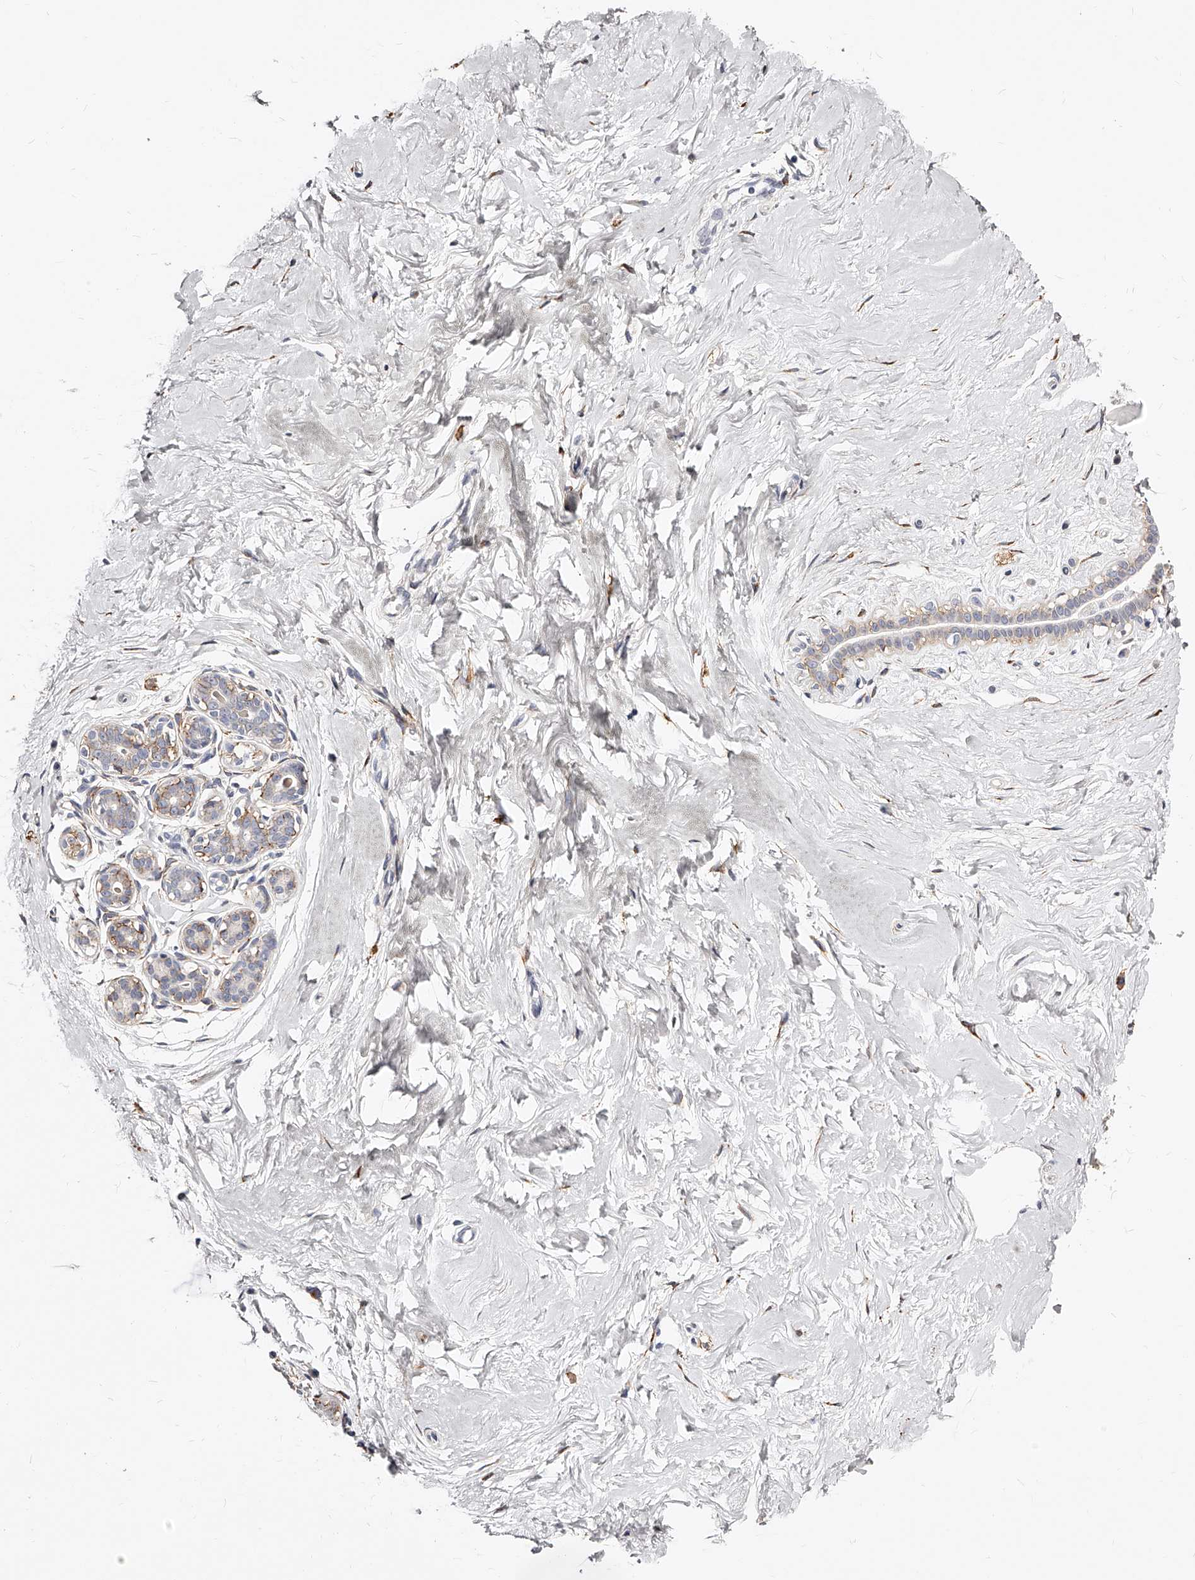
{"staining": {"intensity": "moderate", "quantity": ">75%", "location": "cytoplasmic/membranous"}, "tissue": "breast", "cell_type": "Adipocytes", "image_type": "normal", "snomed": [{"axis": "morphology", "description": "Normal tissue, NOS"}, {"axis": "morphology", "description": "Adenoma, NOS"}, {"axis": "topography", "description": "Breast"}], "caption": "Immunohistochemistry (IHC) staining of unremarkable breast, which shows medium levels of moderate cytoplasmic/membranous positivity in approximately >75% of adipocytes indicating moderate cytoplasmic/membranous protein staining. The staining was performed using DAB (3,3'-diaminobenzidine) (brown) for protein detection and nuclei were counterstained in hematoxylin (blue).", "gene": "CD82", "patient": {"sex": "female", "age": 23}}